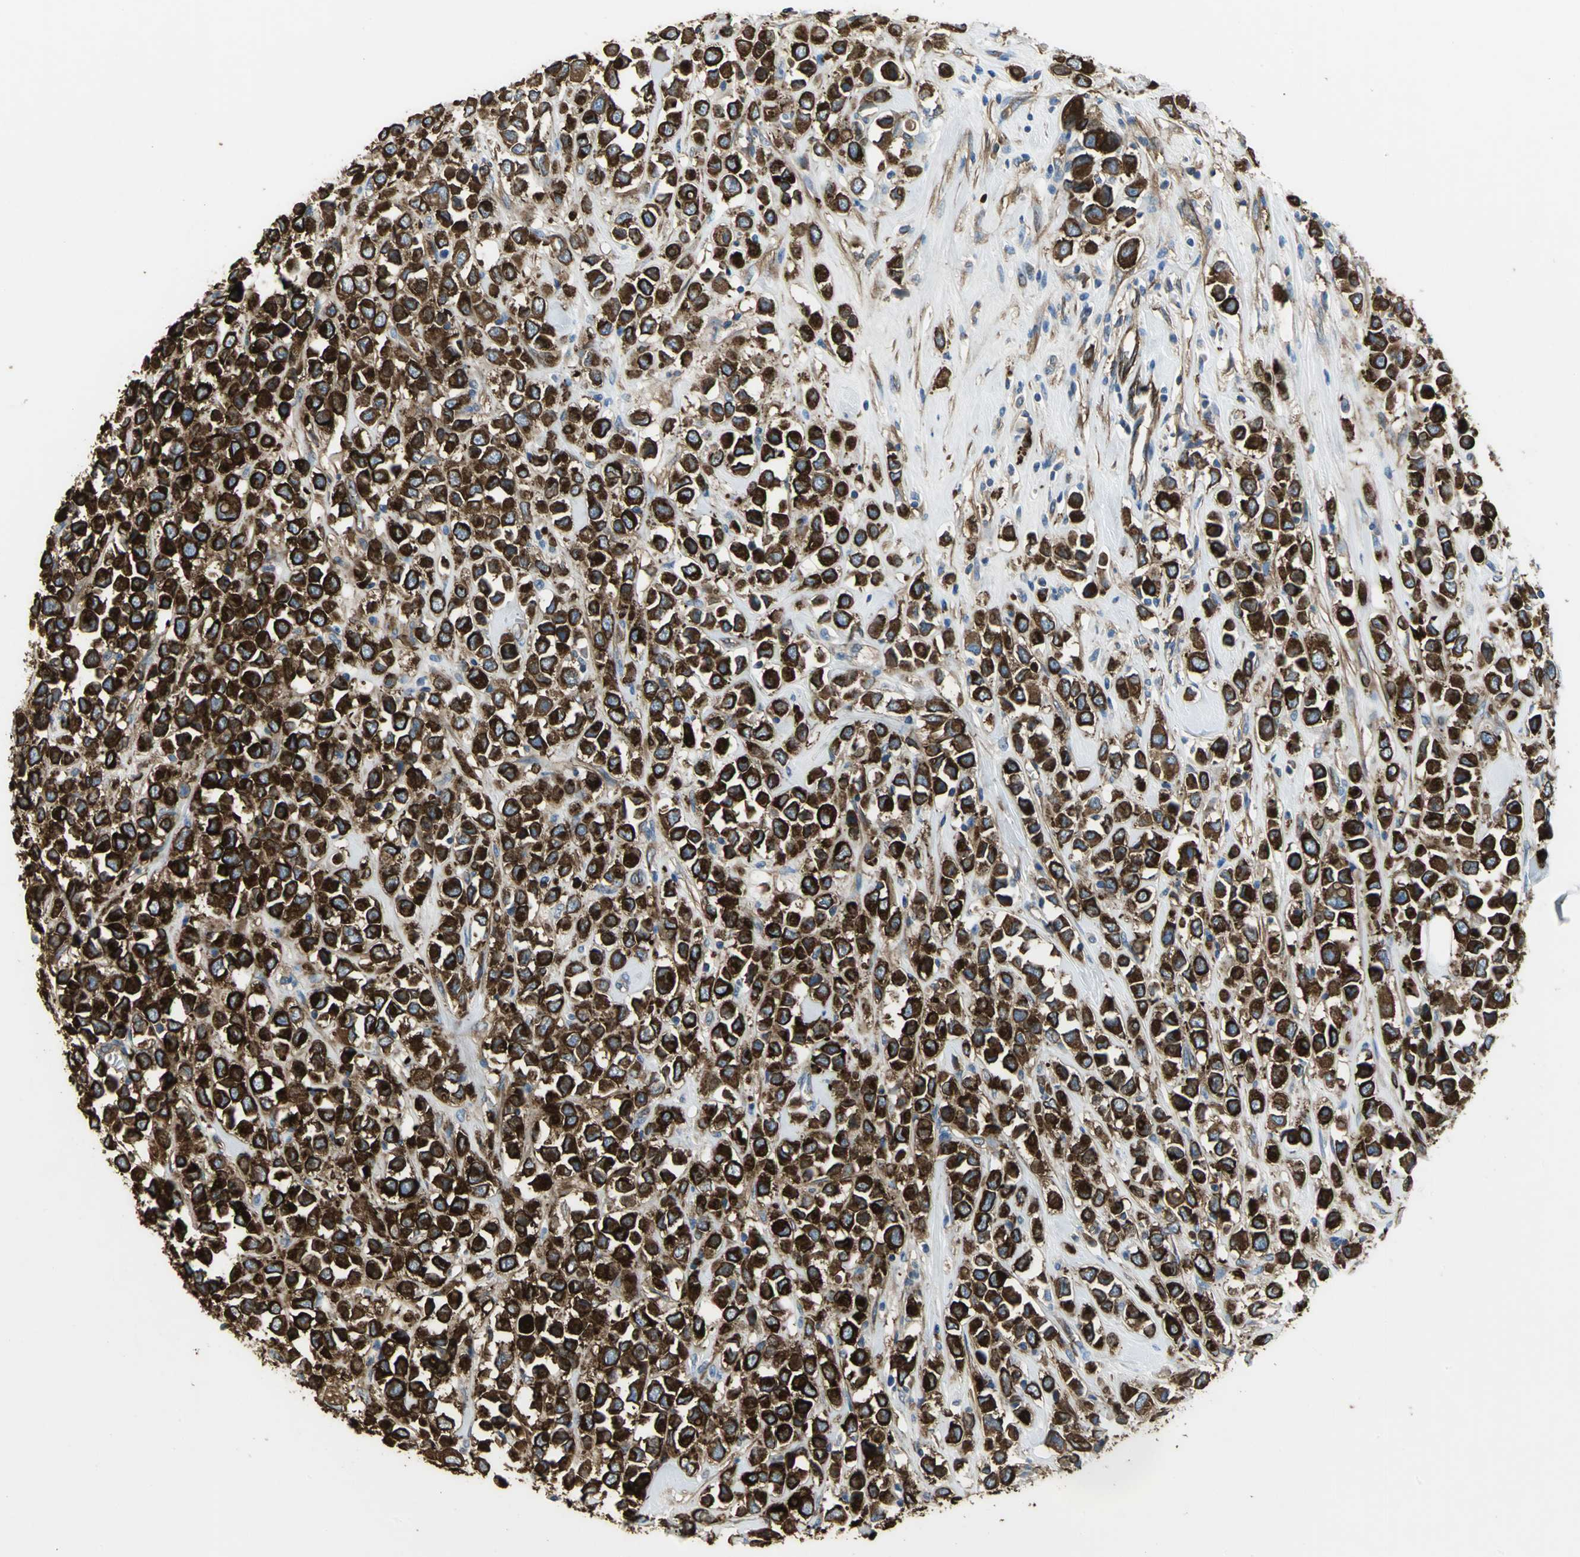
{"staining": {"intensity": "strong", "quantity": ">75%", "location": "cytoplasmic/membranous"}, "tissue": "breast cancer", "cell_type": "Tumor cells", "image_type": "cancer", "snomed": [{"axis": "morphology", "description": "Duct carcinoma"}, {"axis": "topography", "description": "Breast"}], "caption": "Tumor cells show high levels of strong cytoplasmic/membranous positivity in approximately >75% of cells in breast cancer (intraductal carcinoma).", "gene": "FLNB", "patient": {"sex": "female", "age": 61}}